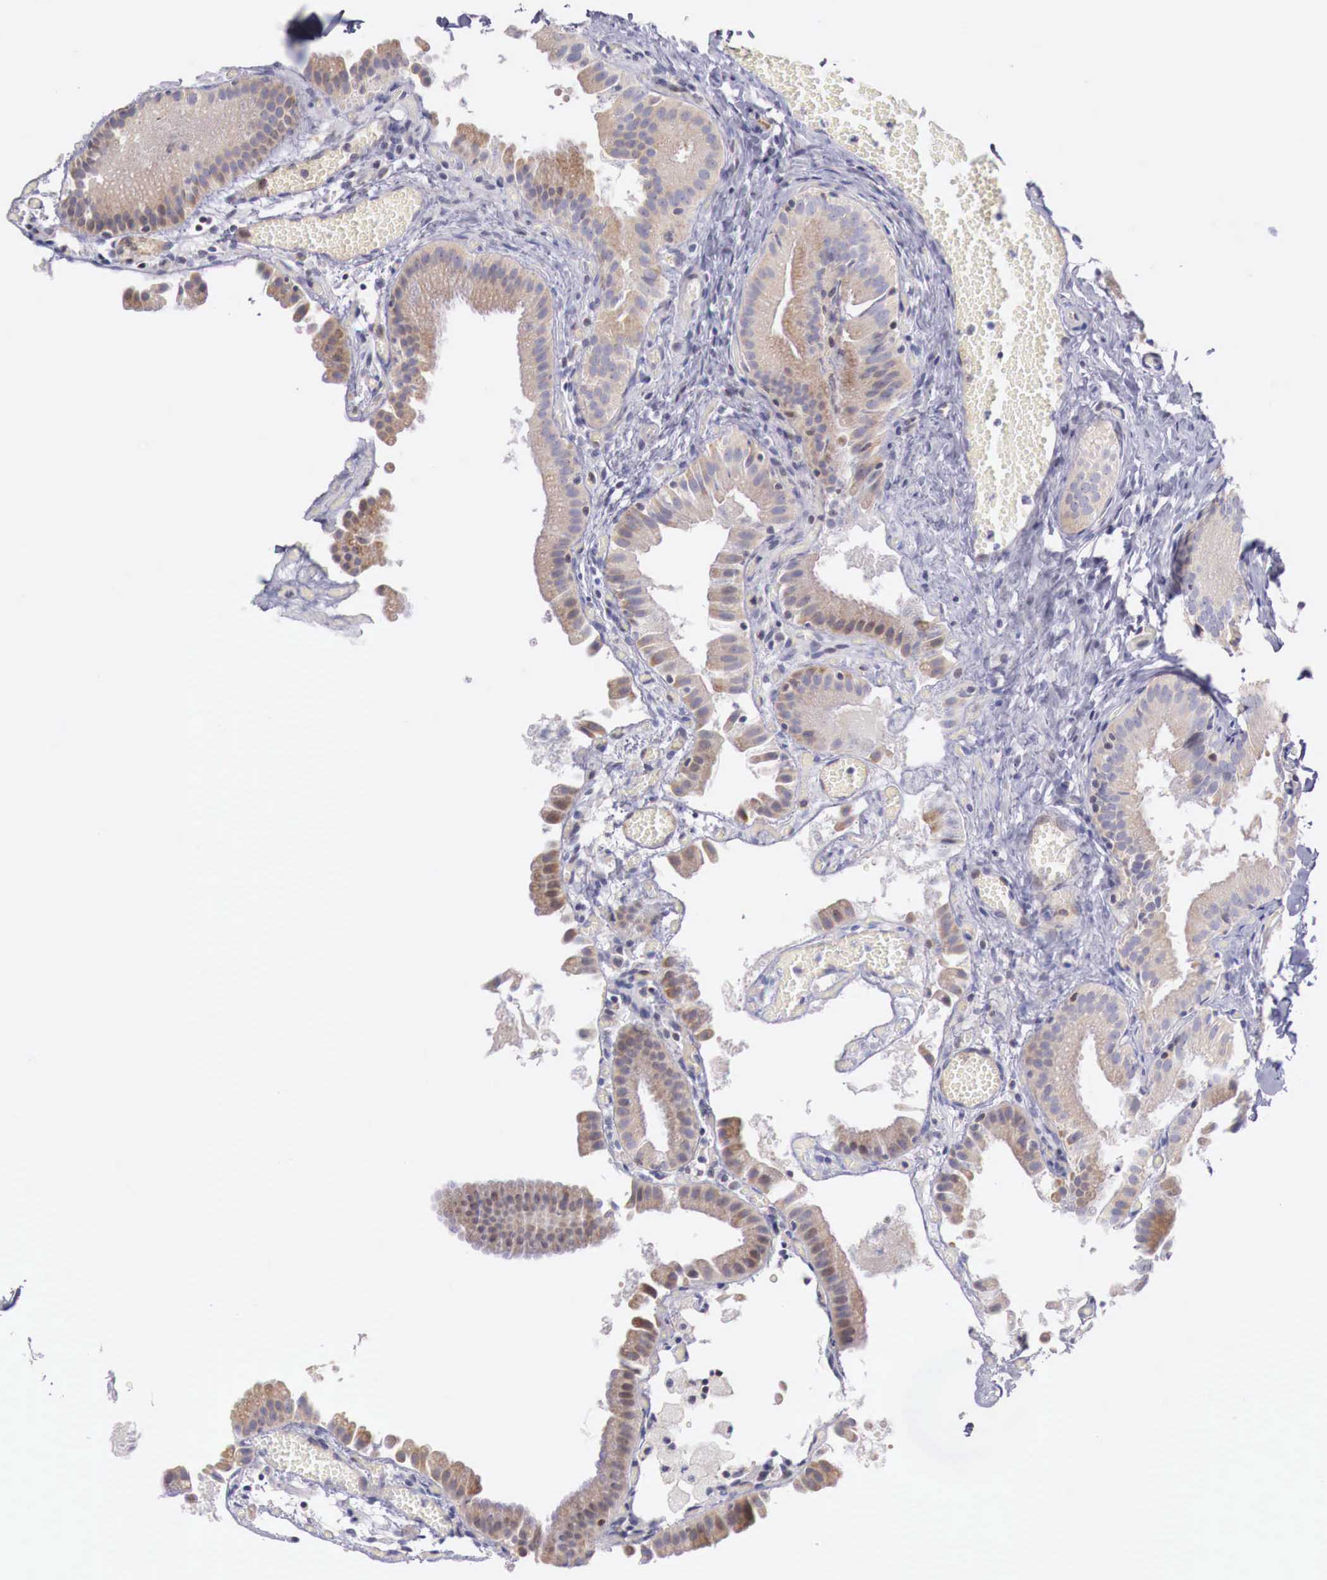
{"staining": {"intensity": "moderate", "quantity": ">75%", "location": "cytoplasmic/membranous"}, "tissue": "gallbladder", "cell_type": "Glandular cells", "image_type": "normal", "snomed": [{"axis": "morphology", "description": "Normal tissue, NOS"}, {"axis": "topography", "description": "Gallbladder"}], "caption": "Immunohistochemistry of benign gallbladder demonstrates medium levels of moderate cytoplasmic/membranous expression in about >75% of glandular cells.", "gene": "CLCN5", "patient": {"sex": "female", "age": 44}}